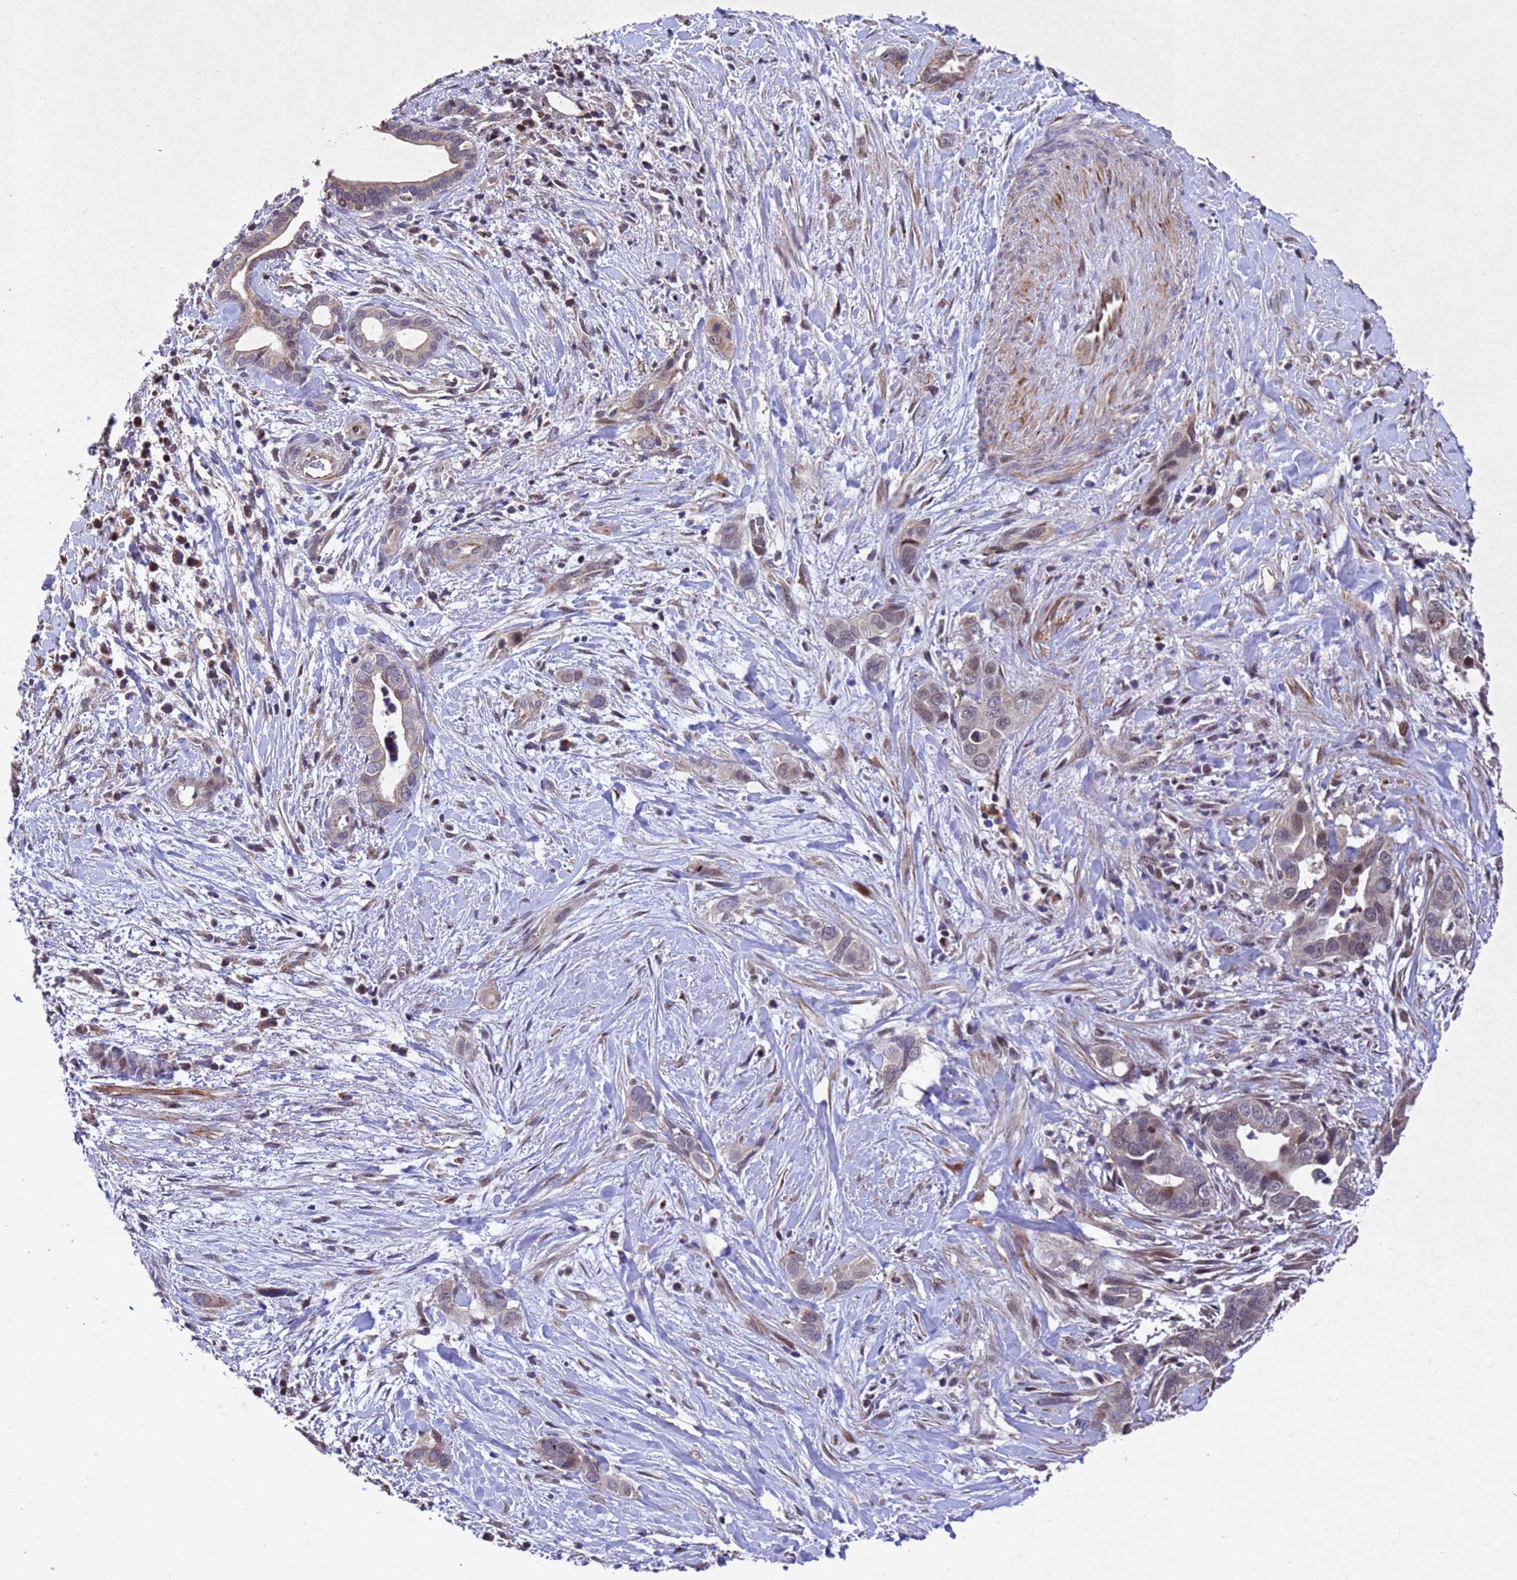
{"staining": {"intensity": "weak", "quantity": "<25%", "location": "nuclear"}, "tissue": "liver cancer", "cell_type": "Tumor cells", "image_type": "cancer", "snomed": [{"axis": "morphology", "description": "Cholangiocarcinoma"}, {"axis": "topography", "description": "Liver"}], "caption": "Liver cholangiocarcinoma was stained to show a protein in brown. There is no significant staining in tumor cells. Brightfield microscopy of IHC stained with DAB (3,3'-diaminobenzidine) (brown) and hematoxylin (blue), captured at high magnification.", "gene": "TBK1", "patient": {"sex": "female", "age": 79}}